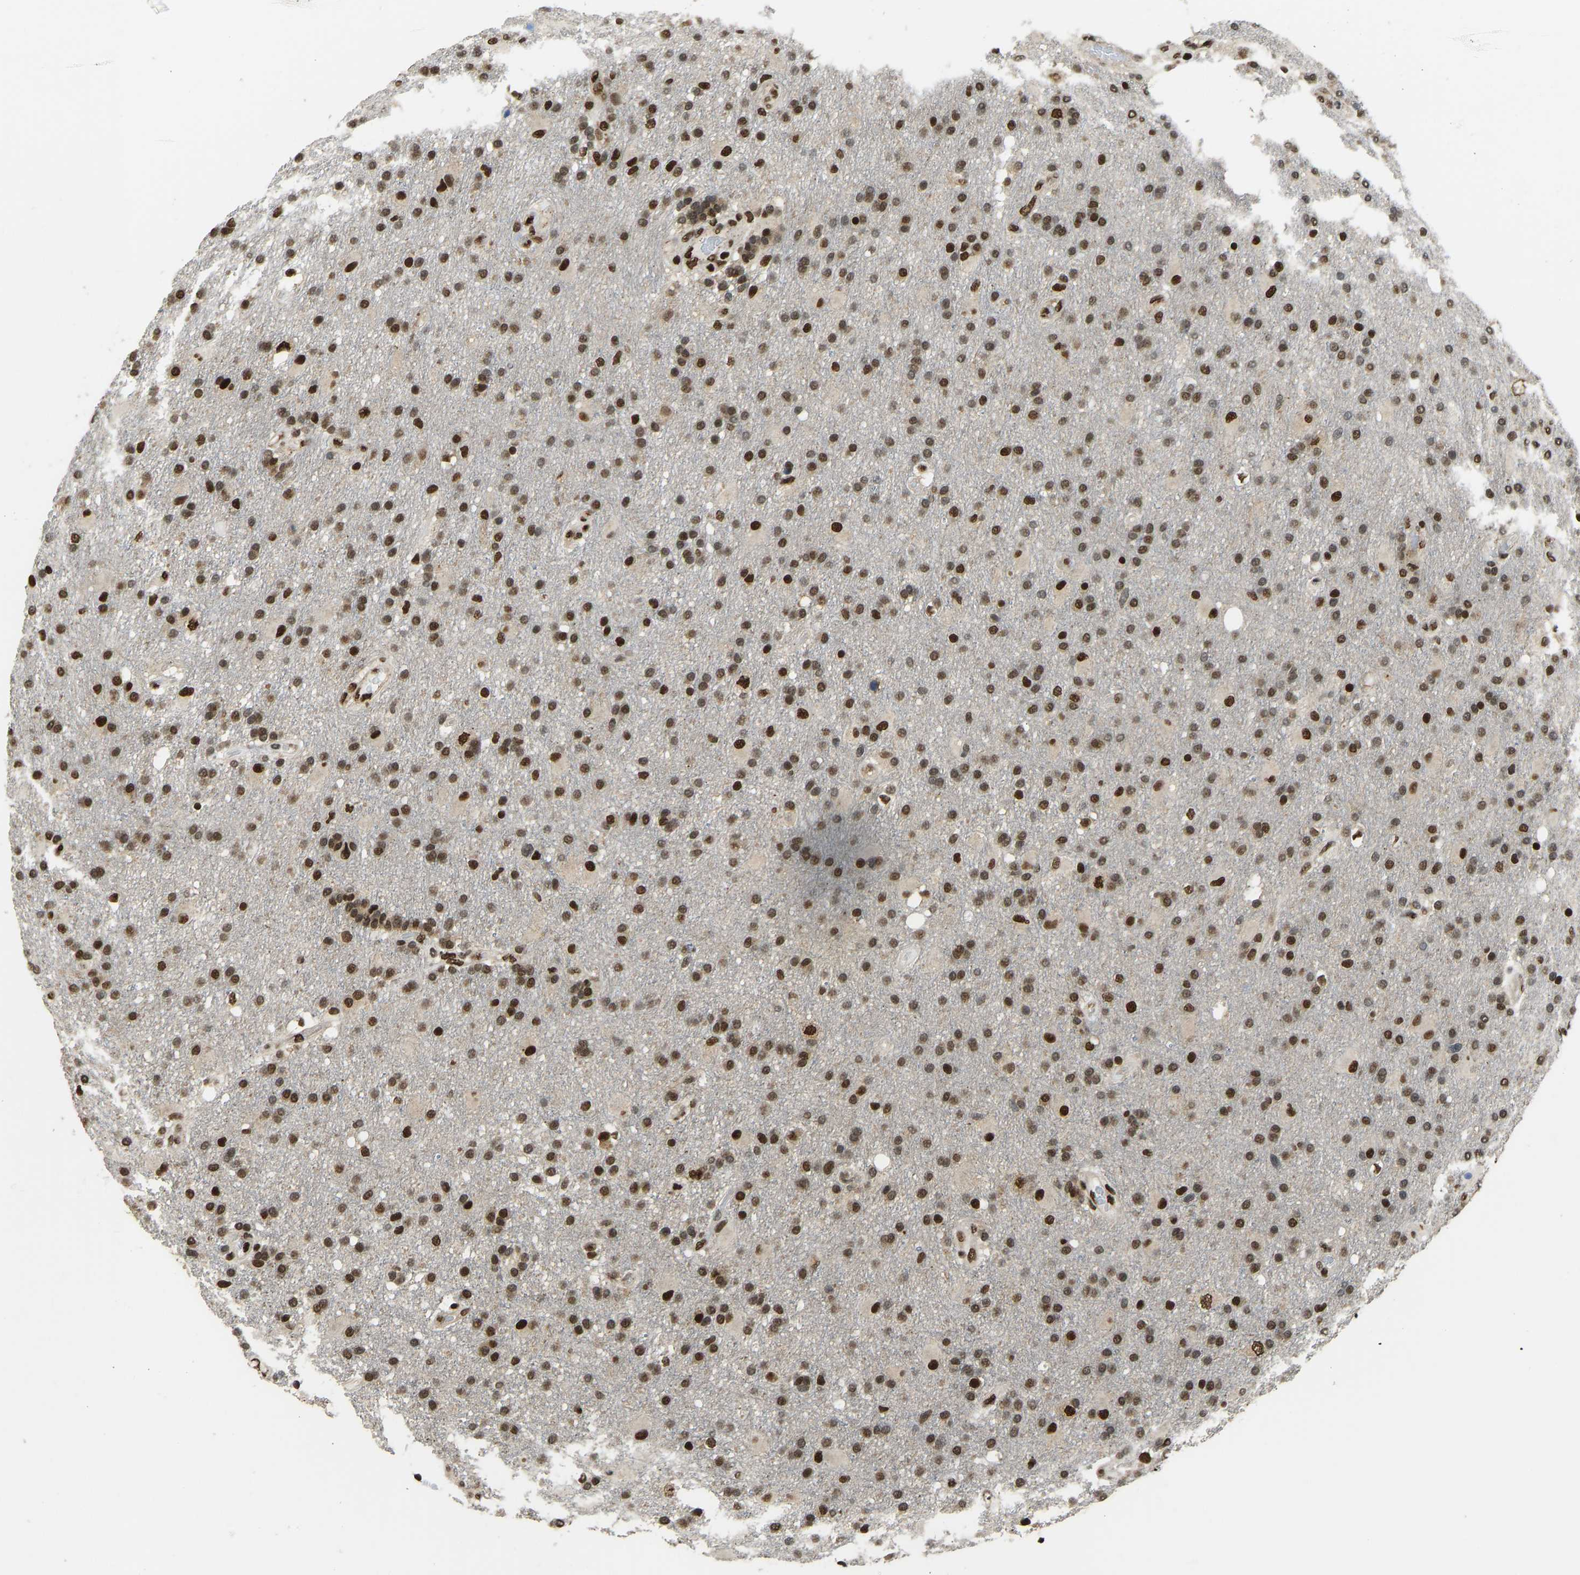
{"staining": {"intensity": "strong", "quantity": ">75%", "location": "nuclear"}, "tissue": "glioma", "cell_type": "Tumor cells", "image_type": "cancer", "snomed": [{"axis": "morphology", "description": "Glioma, malignant, High grade"}, {"axis": "topography", "description": "Brain"}], "caption": "The histopathology image demonstrates a brown stain indicating the presence of a protein in the nuclear of tumor cells in malignant glioma (high-grade). (DAB = brown stain, brightfield microscopy at high magnification).", "gene": "ZSCAN20", "patient": {"sex": "male", "age": 72}}